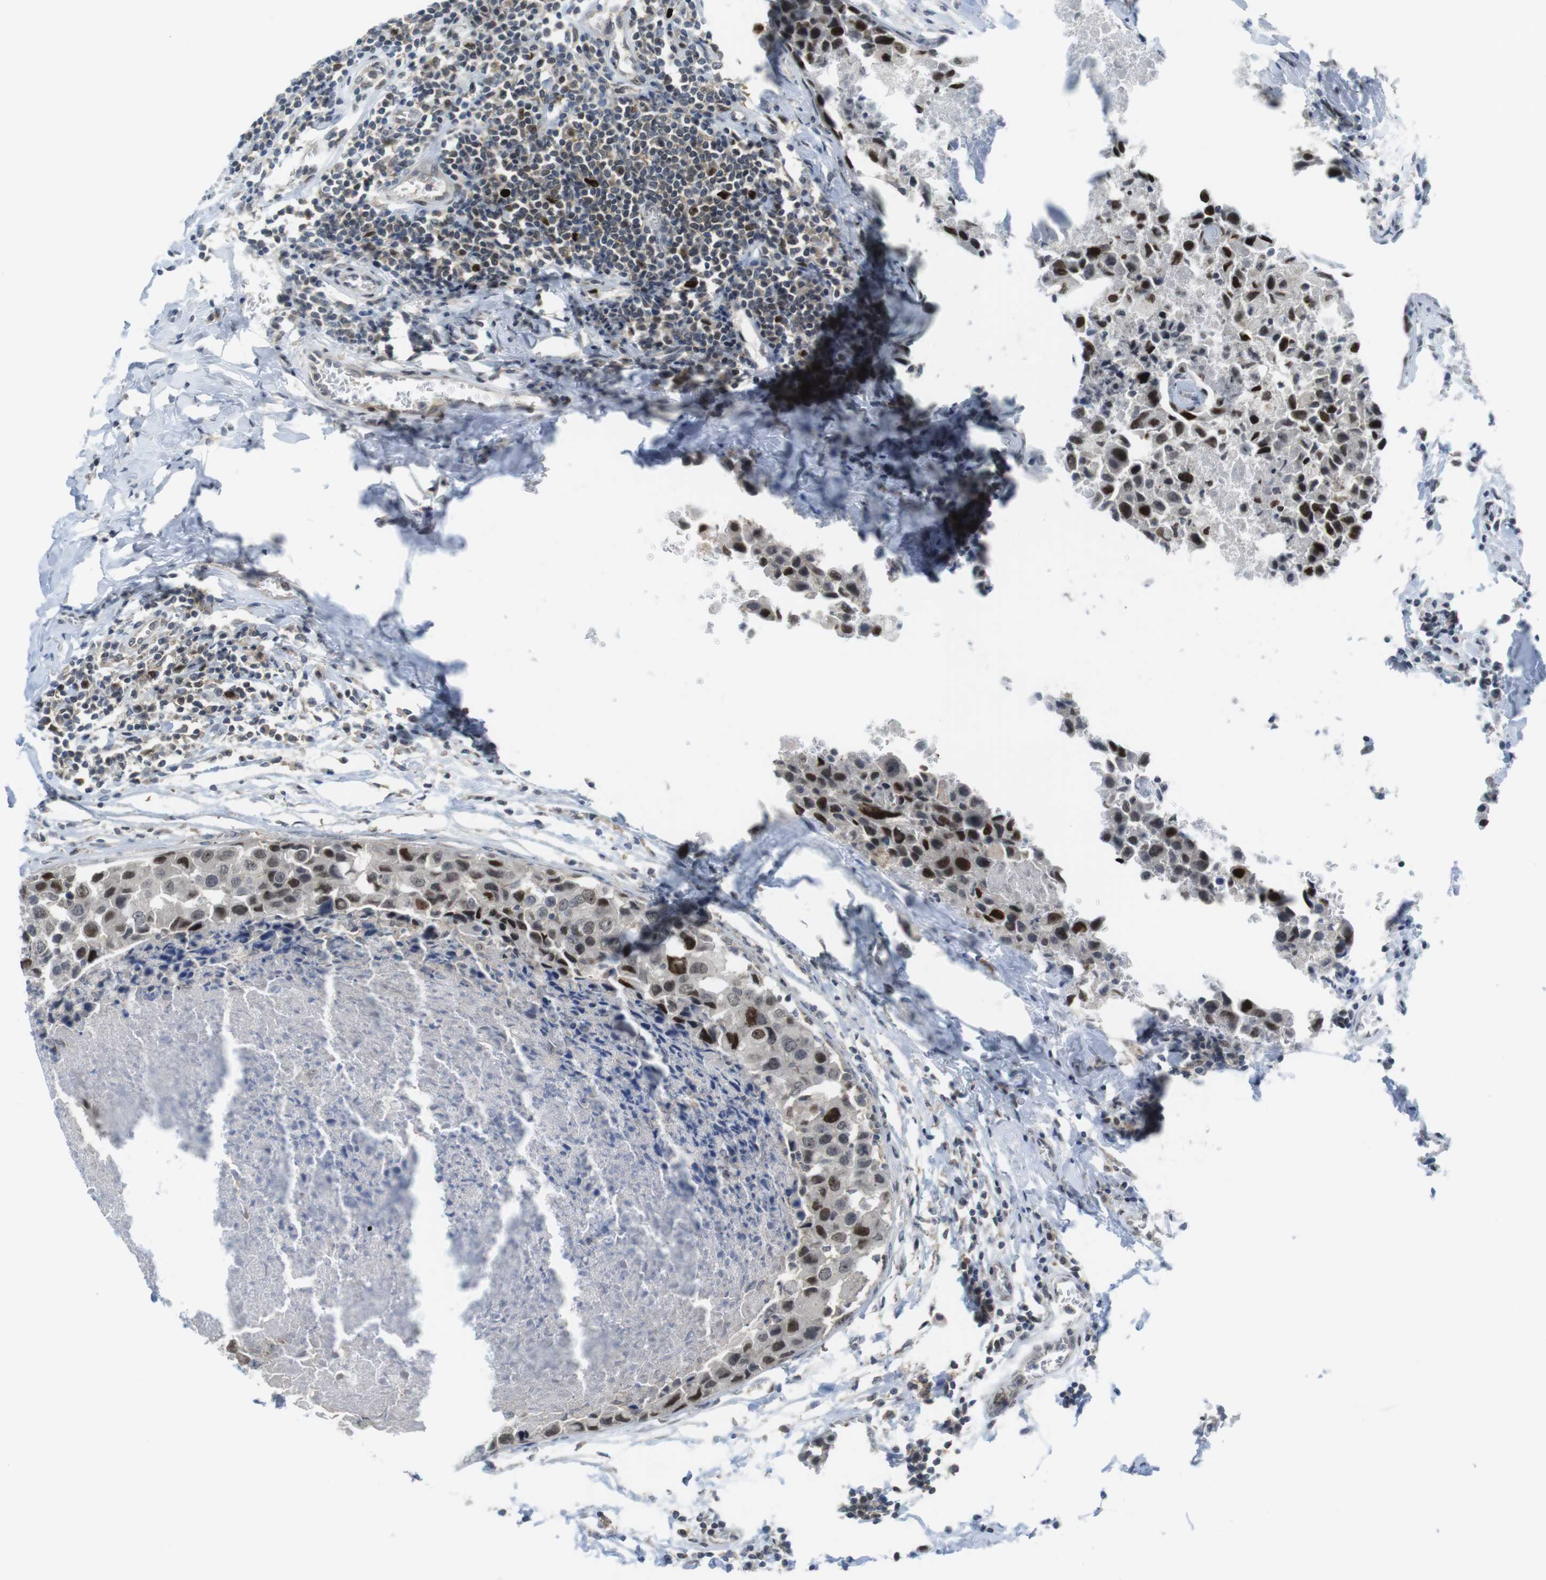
{"staining": {"intensity": "moderate", "quantity": "25%-75%", "location": "nuclear"}, "tissue": "breast cancer", "cell_type": "Tumor cells", "image_type": "cancer", "snomed": [{"axis": "morphology", "description": "Duct carcinoma"}, {"axis": "topography", "description": "Breast"}], "caption": "Immunohistochemistry (DAB (3,3'-diaminobenzidine)) staining of breast invasive ductal carcinoma demonstrates moderate nuclear protein staining in about 25%-75% of tumor cells. The staining was performed using DAB (3,3'-diaminobenzidine), with brown indicating positive protein expression. Nuclei are stained blue with hematoxylin.", "gene": "RCC1", "patient": {"sex": "female", "age": 27}}